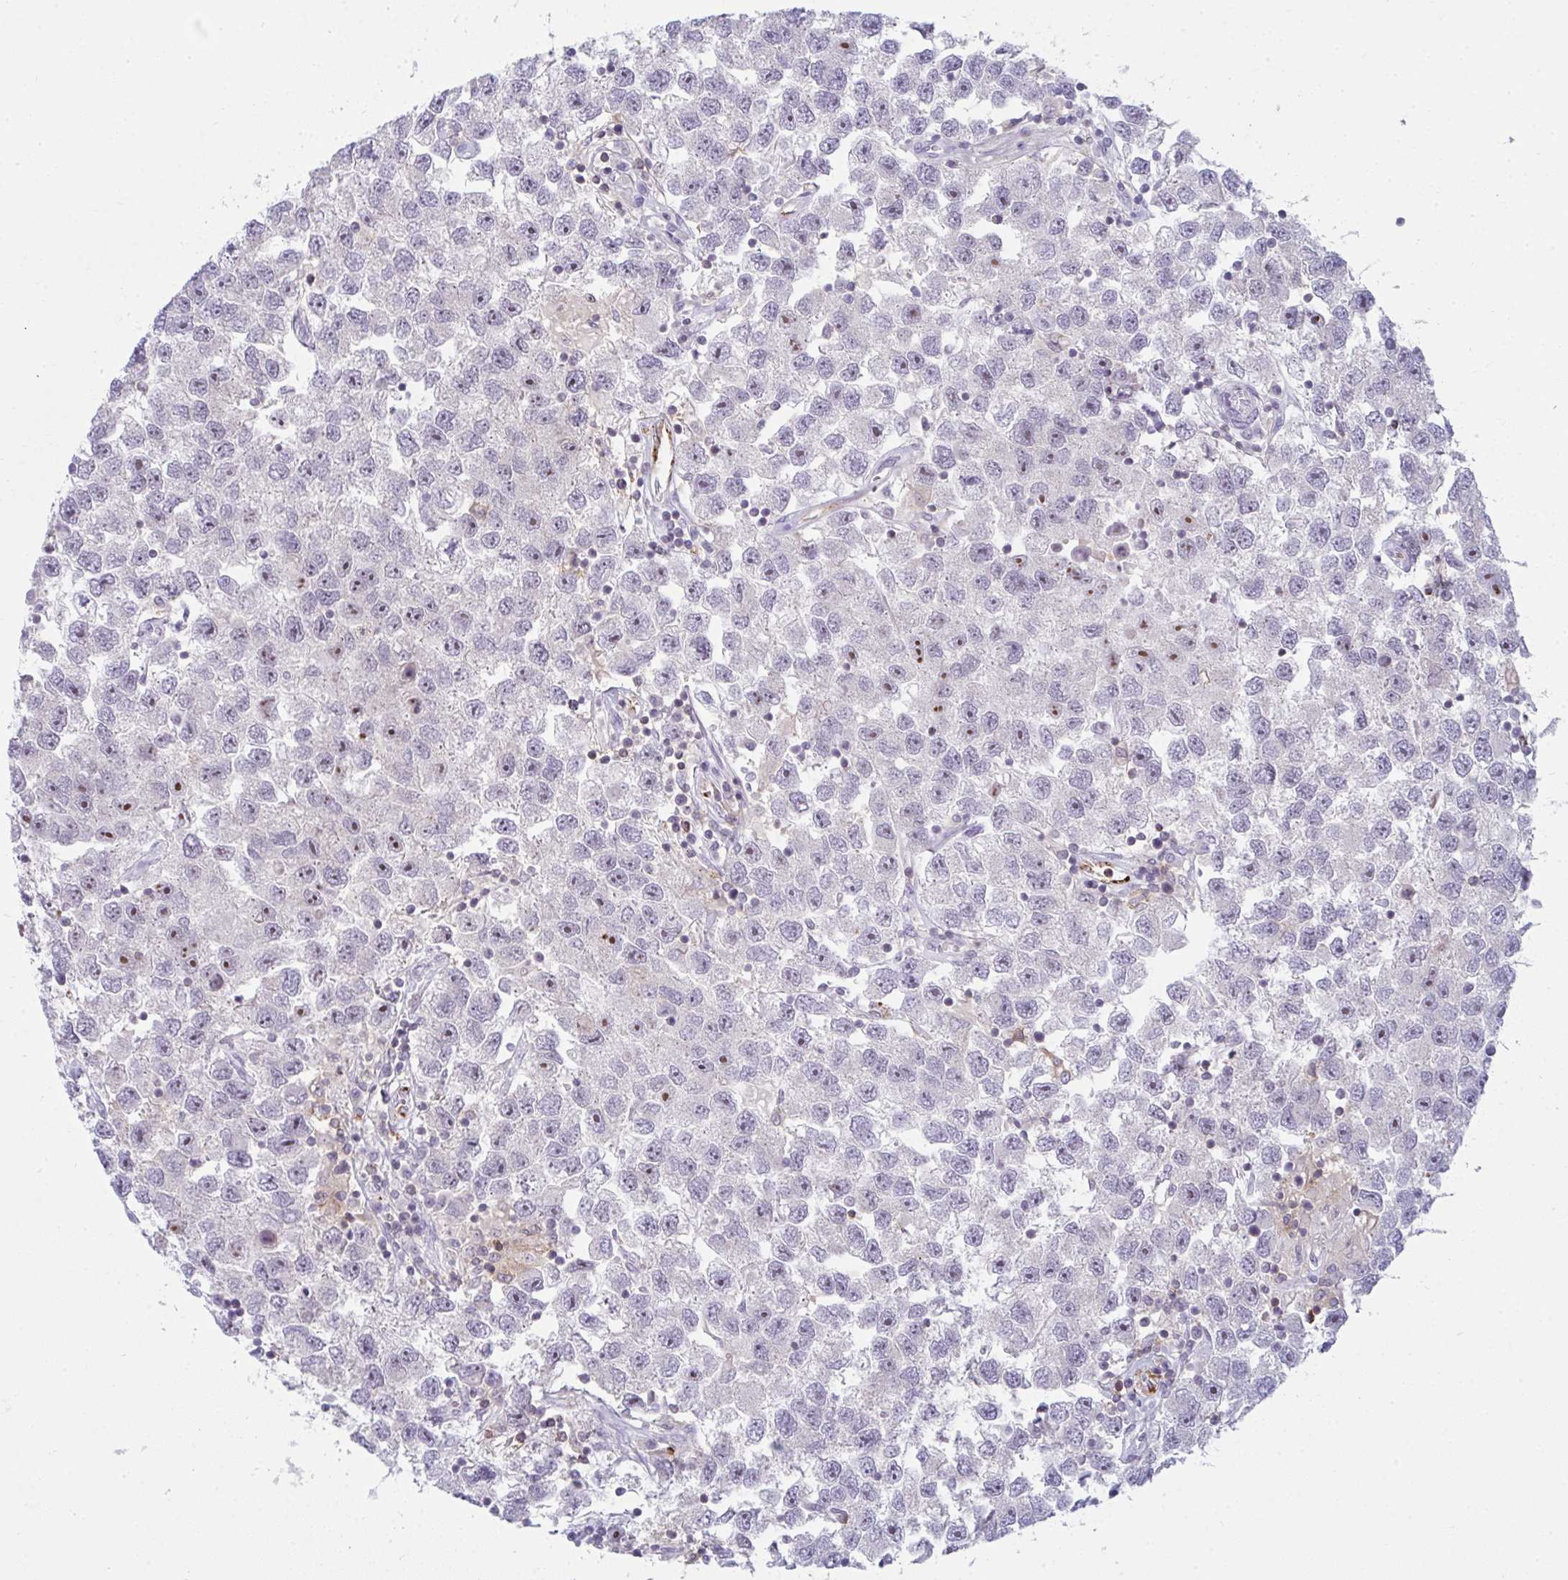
{"staining": {"intensity": "negative", "quantity": "none", "location": "none"}, "tissue": "testis cancer", "cell_type": "Tumor cells", "image_type": "cancer", "snomed": [{"axis": "morphology", "description": "Seminoma, NOS"}, {"axis": "topography", "description": "Testis"}], "caption": "Tumor cells are negative for brown protein staining in testis seminoma.", "gene": "CD80", "patient": {"sex": "male", "age": 26}}